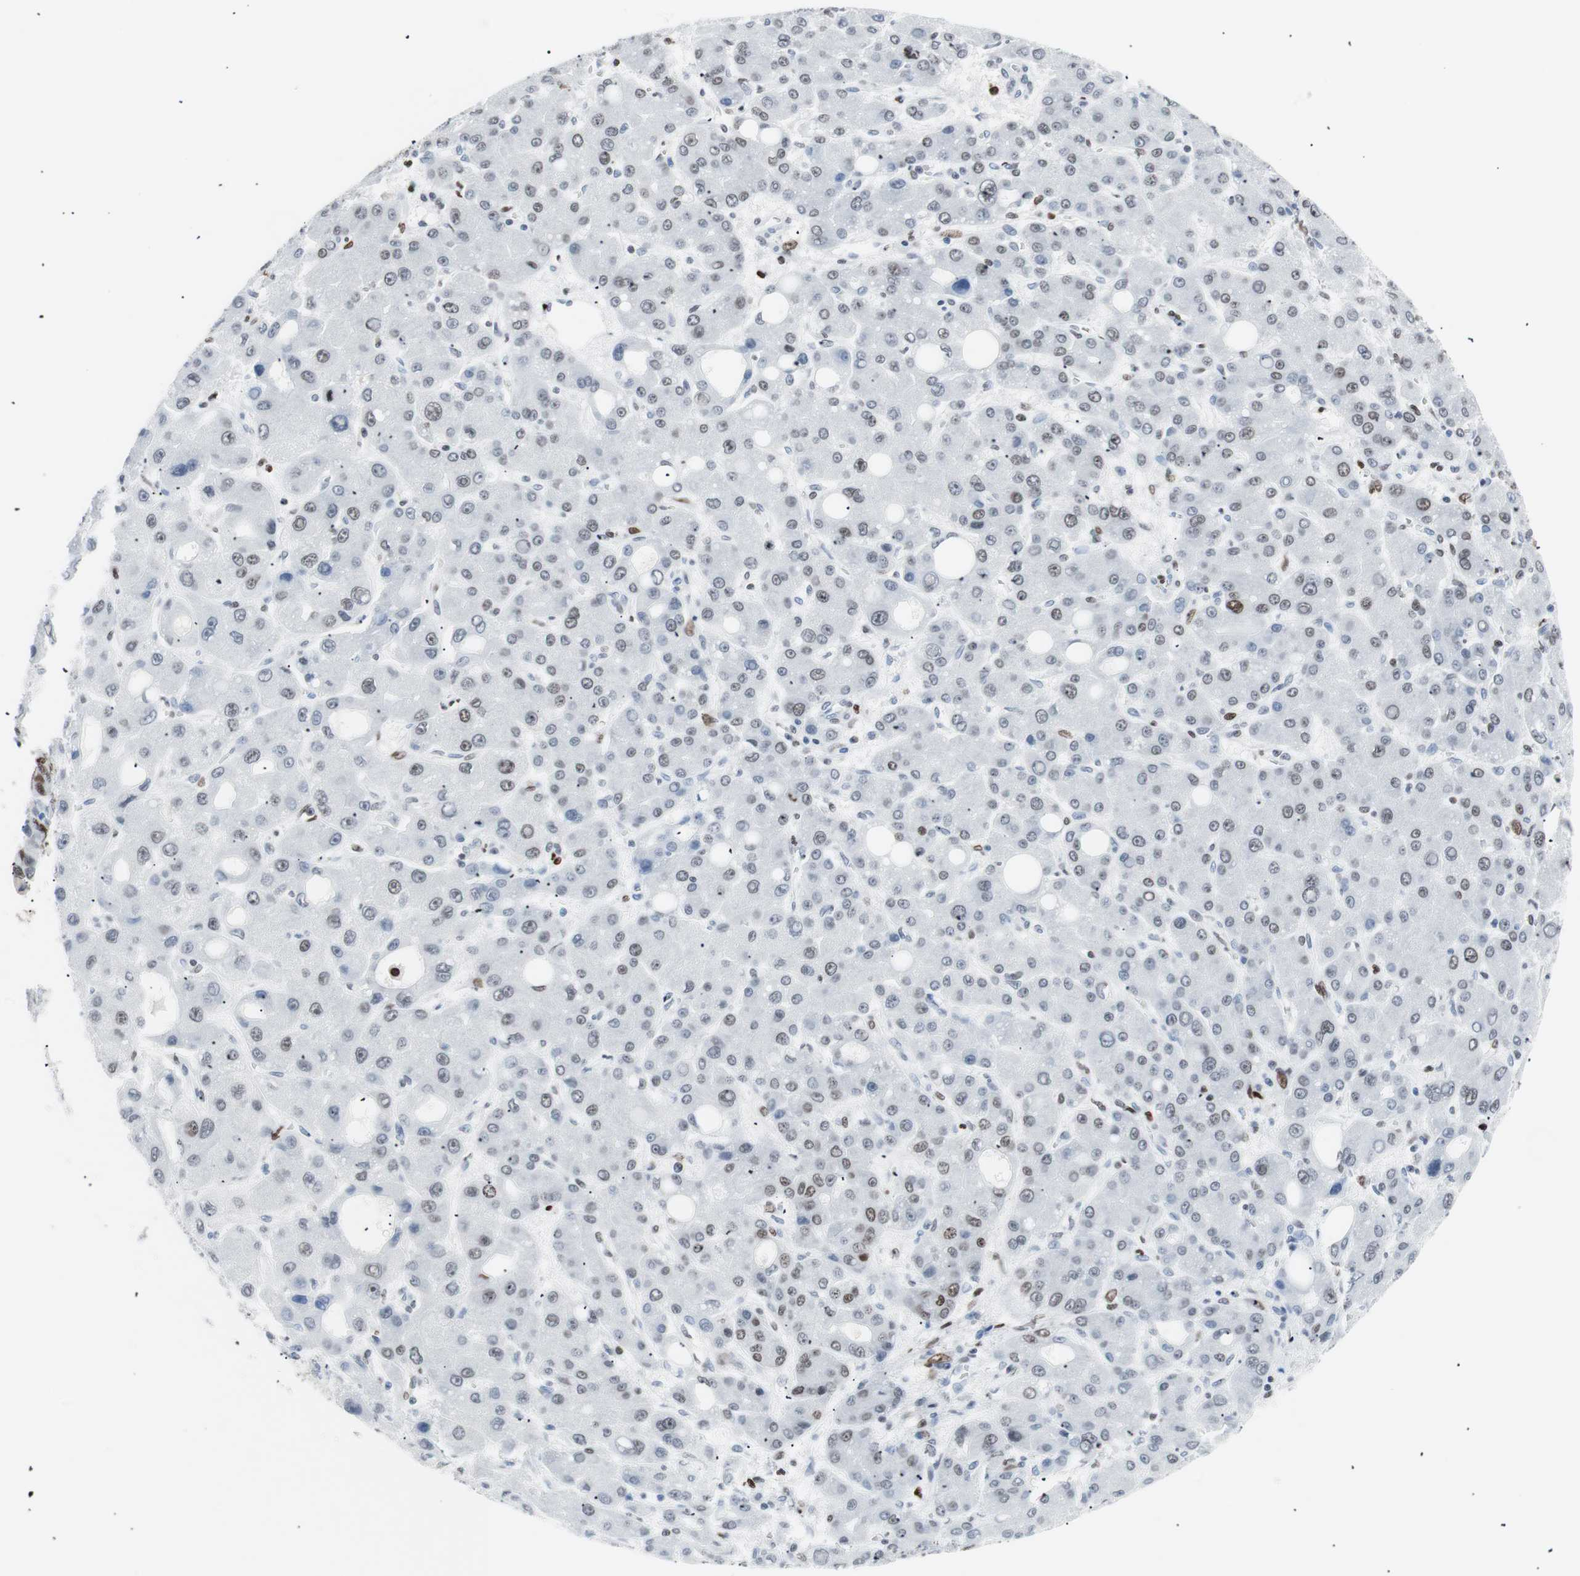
{"staining": {"intensity": "weak", "quantity": "<25%", "location": "nuclear"}, "tissue": "liver cancer", "cell_type": "Tumor cells", "image_type": "cancer", "snomed": [{"axis": "morphology", "description": "Carcinoma, Hepatocellular, NOS"}, {"axis": "topography", "description": "Liver"}], "caption": "This is an immunohistochemistry histopathology image of human liver cancer (hepatocellular carcinoma). There is no staining in tumor cells.", "gene": "CEBPB", "patient": {"sex": "male", "age": 55}}